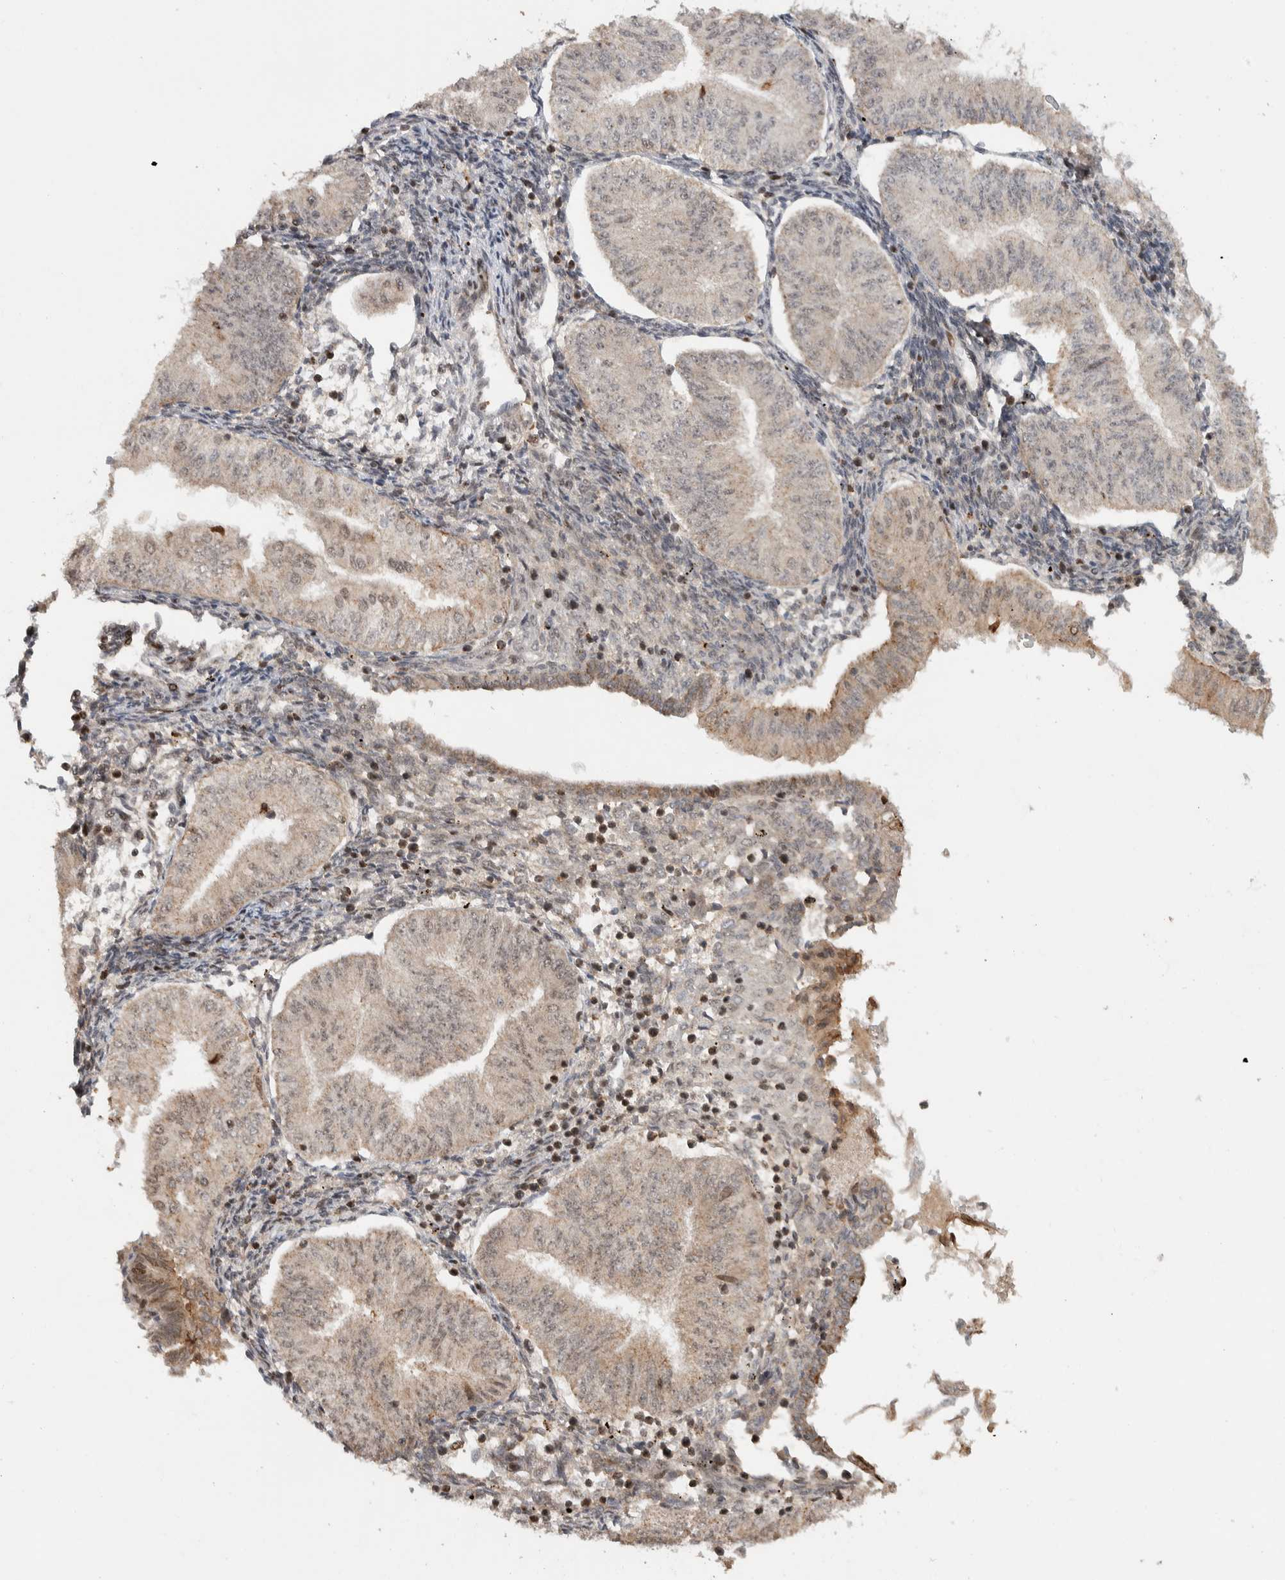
{"staining": {"intensity": "weak", "quantity": "<25%", "location": "cytoplasmic/membranous"}, "tissue": "endometrial cancer", "cell_type": "Tumor cells", "image_type": "cancer", "snomed": [{"axis": "morphology", "description": "Normal tissue, NOS"}, {"axis": "morphology", "description": "Adenocarcinoma, NOS"}, {"axis": "topography", "description": "Endometrium"}], "caption": "The micrograph reveals no staining of tumor cells in endometrial adenocarcinoma. (Stains: DAB (3,3'-diaminobenzidine) IHC with hematoxylin counter stain, Microscopy: brightfield microscopy at high magnification).", "gene": "ZNF521", "patient": {"sex": "female", "age": 53}}